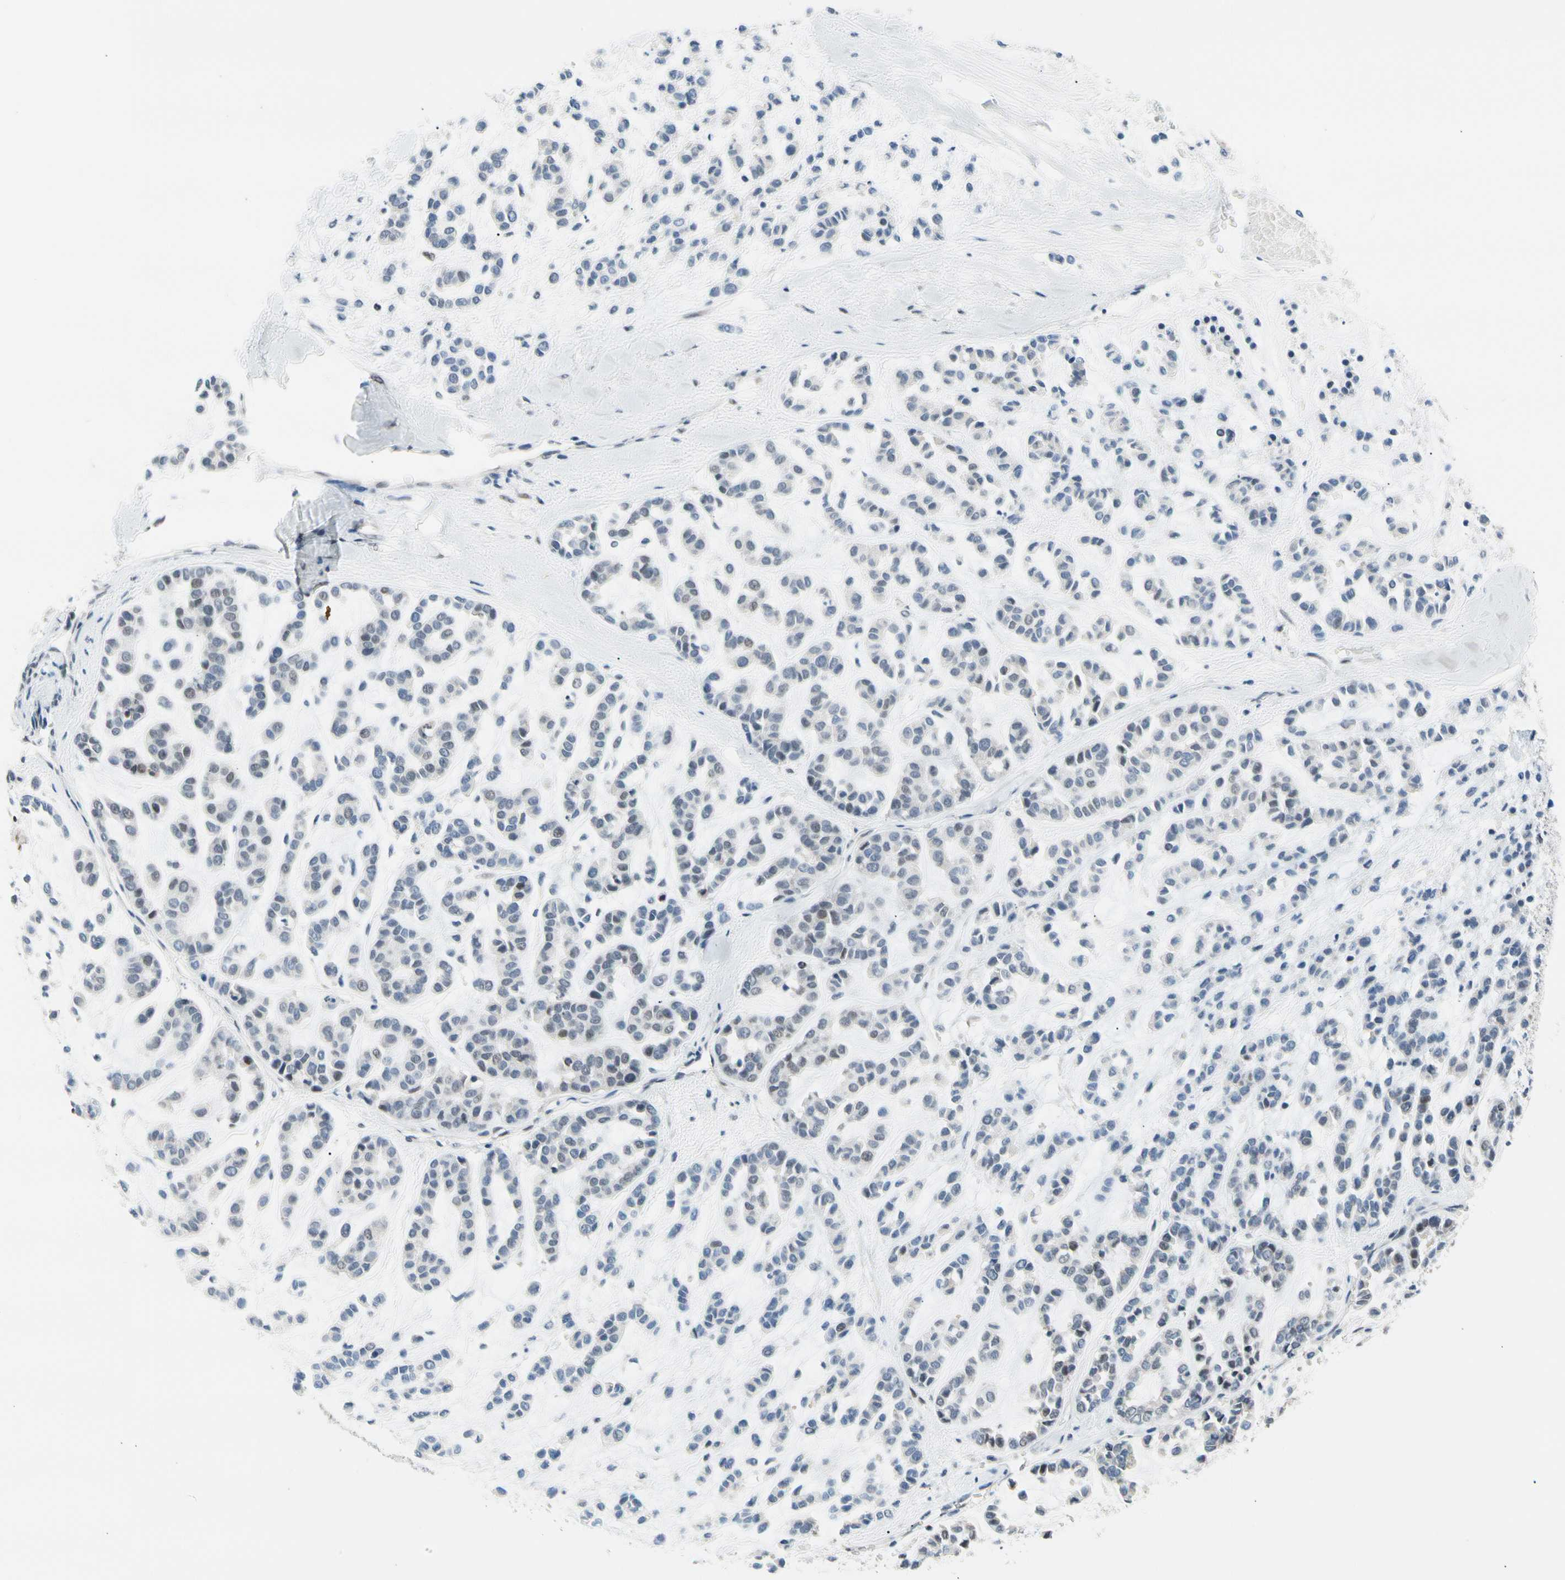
{"staining": {"intensity": "weak", "quantity": "<25%", "location": "nuclear"}, "tissue": "head and neck cancer", "cell_type": "Tumor cells", "image_type": "cancer", "snomed": [{"axis": "morphology", "description": "Adenocarcinoma, NOS"}, {"axis": "morphology", "description": "Adenoma, NOS"}, {"axis": "topography", "description": "Head-Neck"}], "caption": "A micrograph of human head and neck cancer (adenoma) is negative for staining in tumor cells.", "gene": "NFIA", "patient": {"sex": "female", "age": 55}}